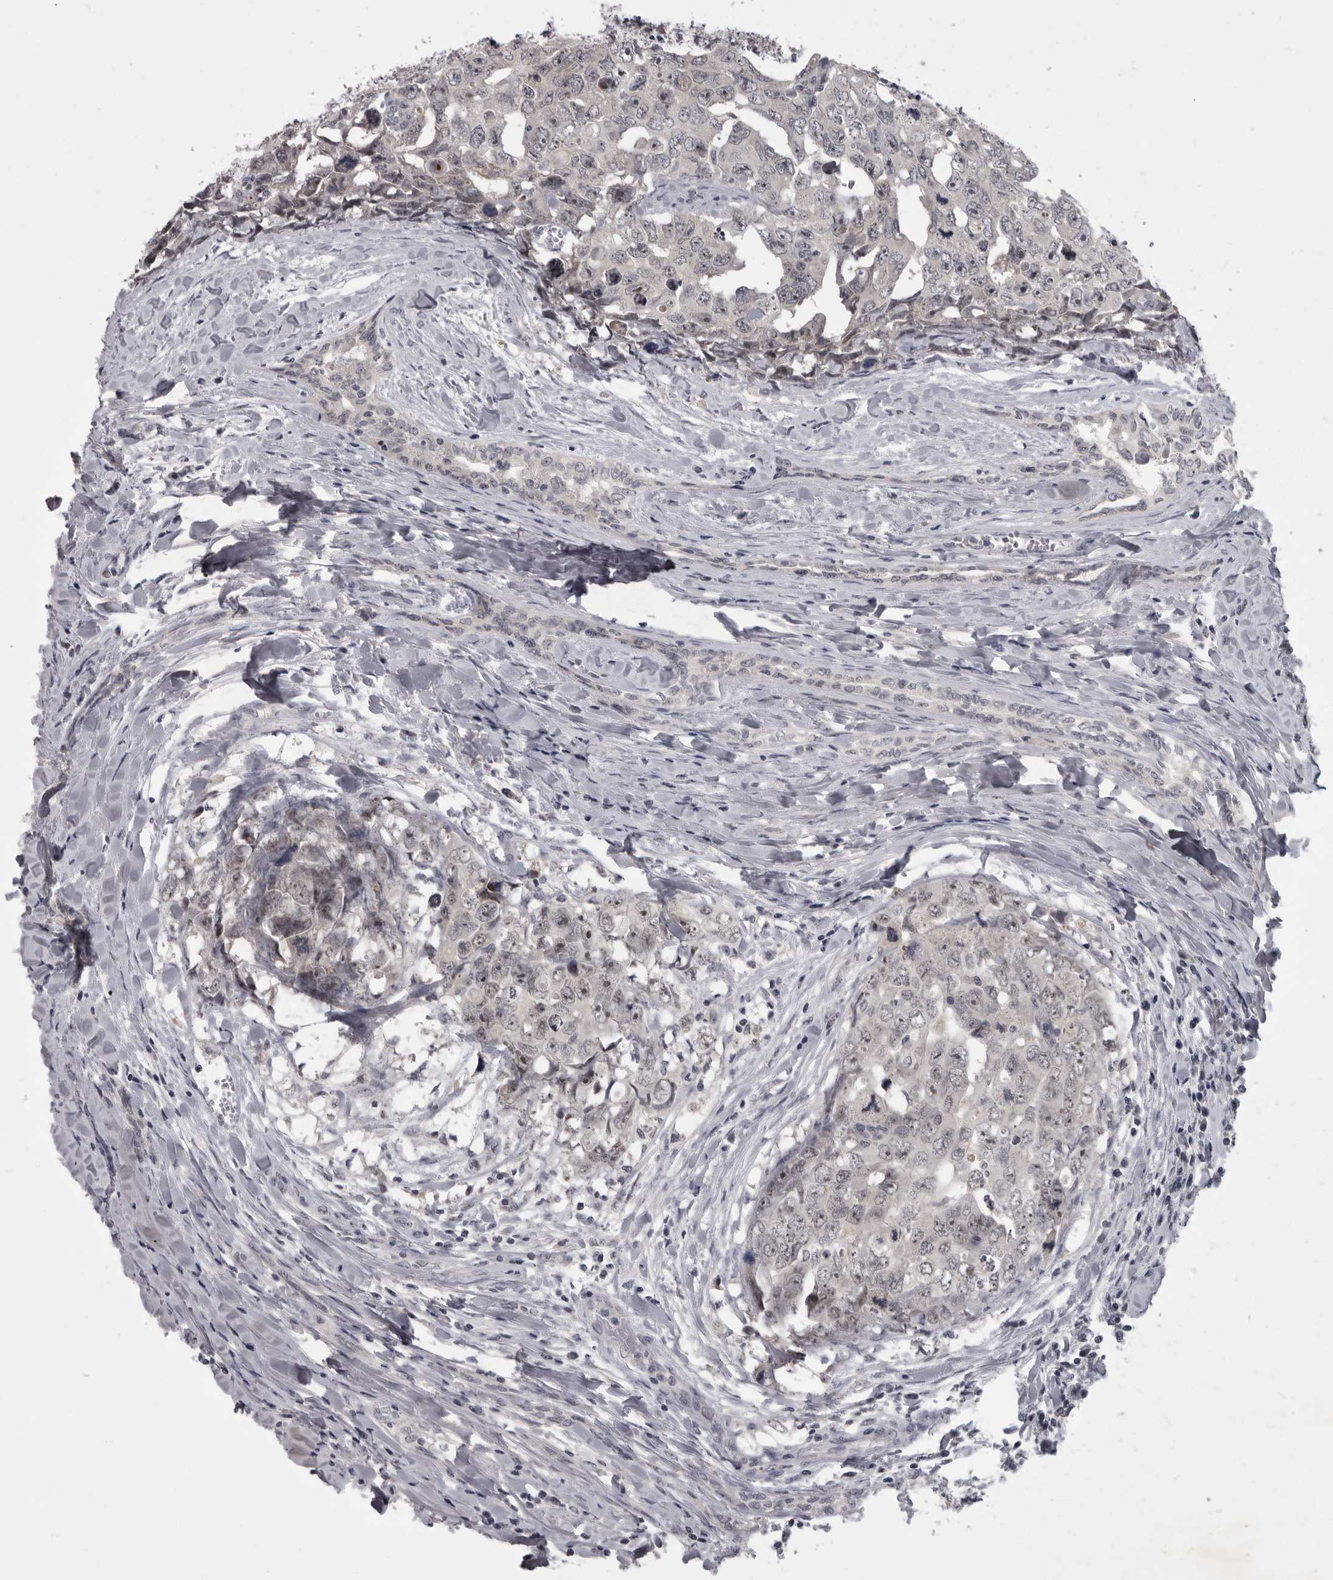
{"staining": {"intensity": "negative", "quantity": "none", "location": "none"}, "tissue": "testis cancer", "cell_type": "Tumor cells", "image_type": "cancer", "snomed": [{"axis": "morphology", "description": "Carcinoma, Embryonal, NOS"}, {"axis": "topography", "description": "Testis"}], "caption": "DAB immunohistochemical staining of human embryonal carcinoma (testis) reveals no significant positivity in tumor cells.", "gene": "MRTO4", "patient": {"sex": "male", "age": 28}}